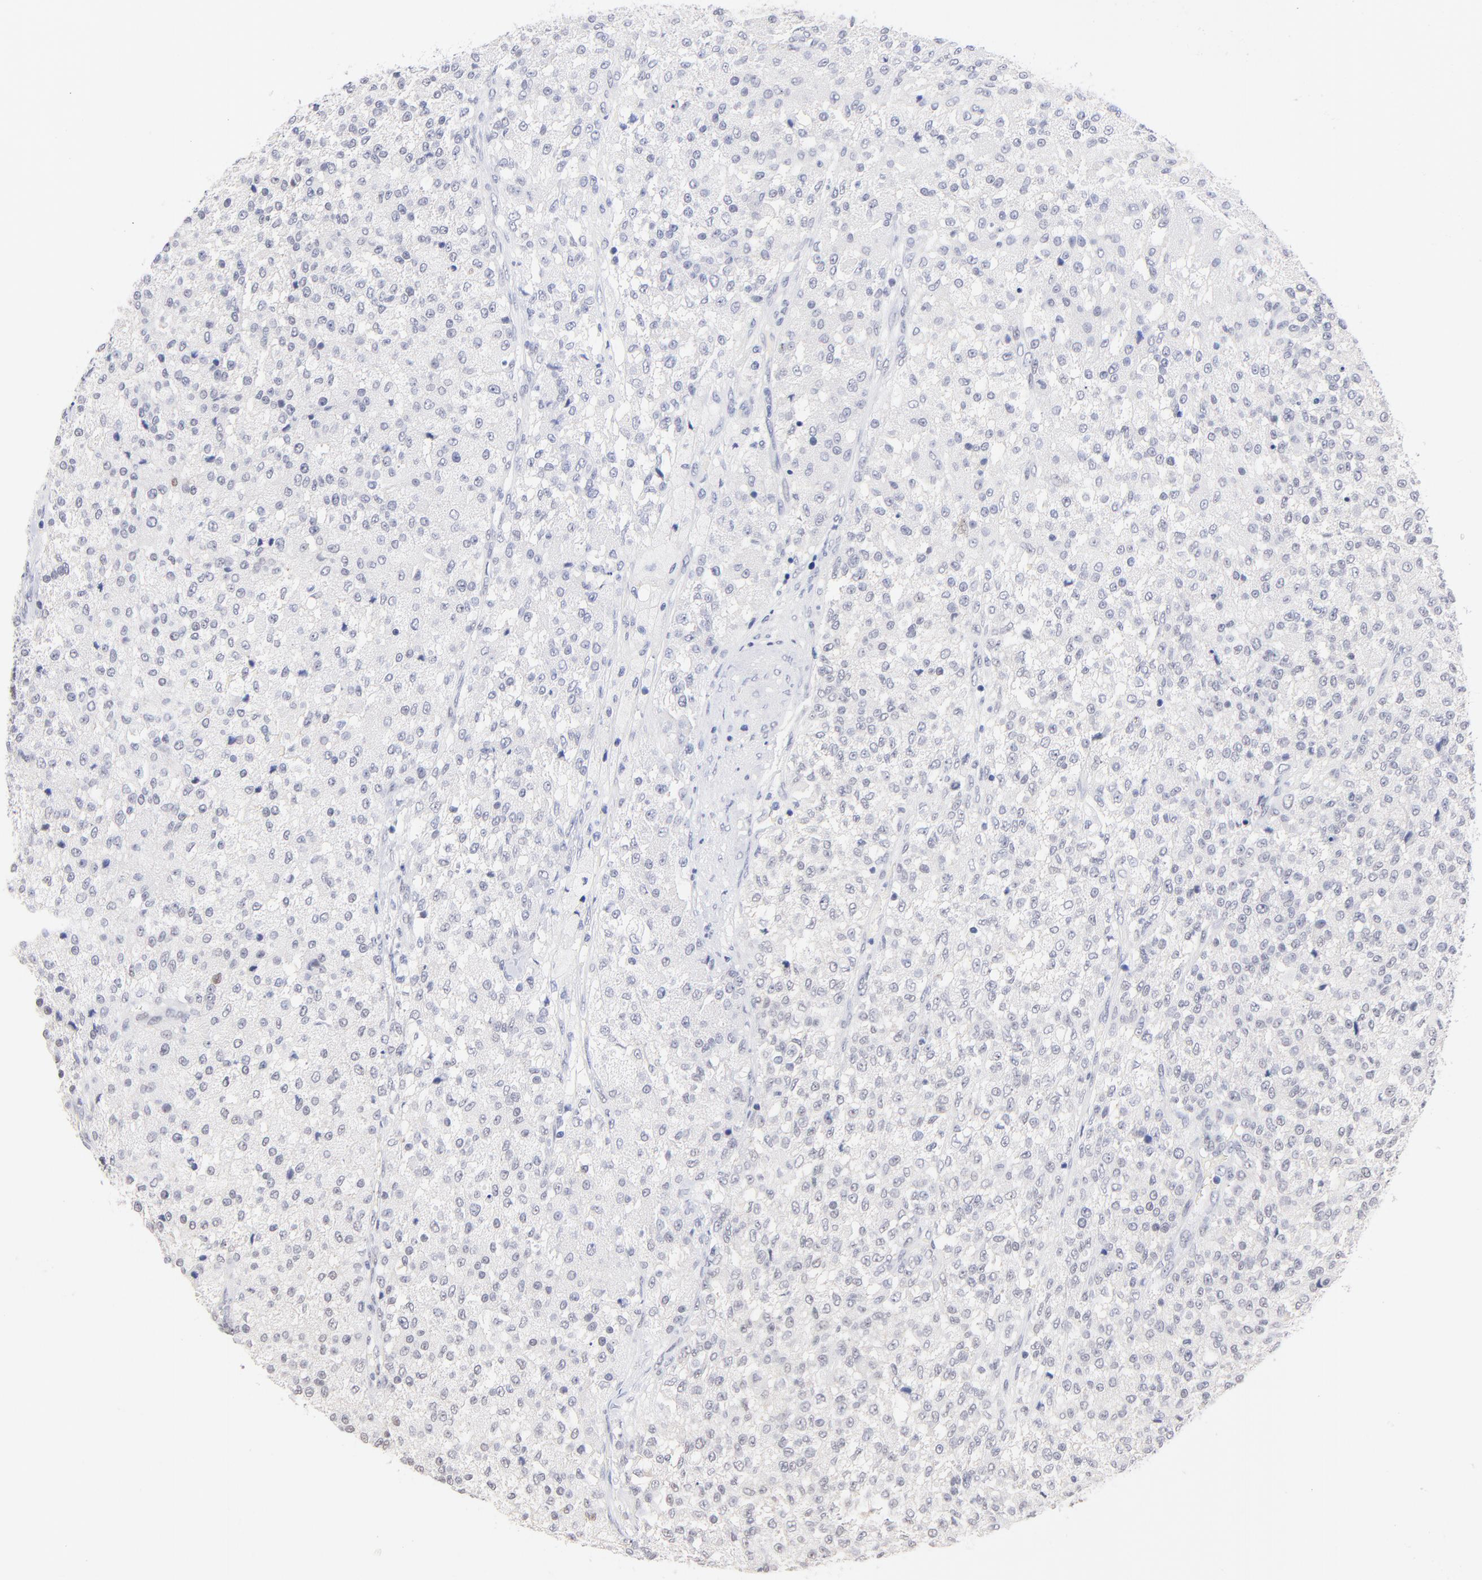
{"staining": {"intensity": "negative", "quantity": "none", "location": "none"}, "tissue": "testis cancer", "cell_type": "Tumor cells", "image_type": "cancer", "snomed": [{"axis": "morphology", "description": "Seminoma, NOS"}, {"axis": "topography", "description": "Testis"}], "caption": "This is an immunohistochemistry photomicrograph of human testis cancer. There is no expression in tumor cells.", "gene": "ZNF74", "patient": {"sex": "male", "age": 59}}